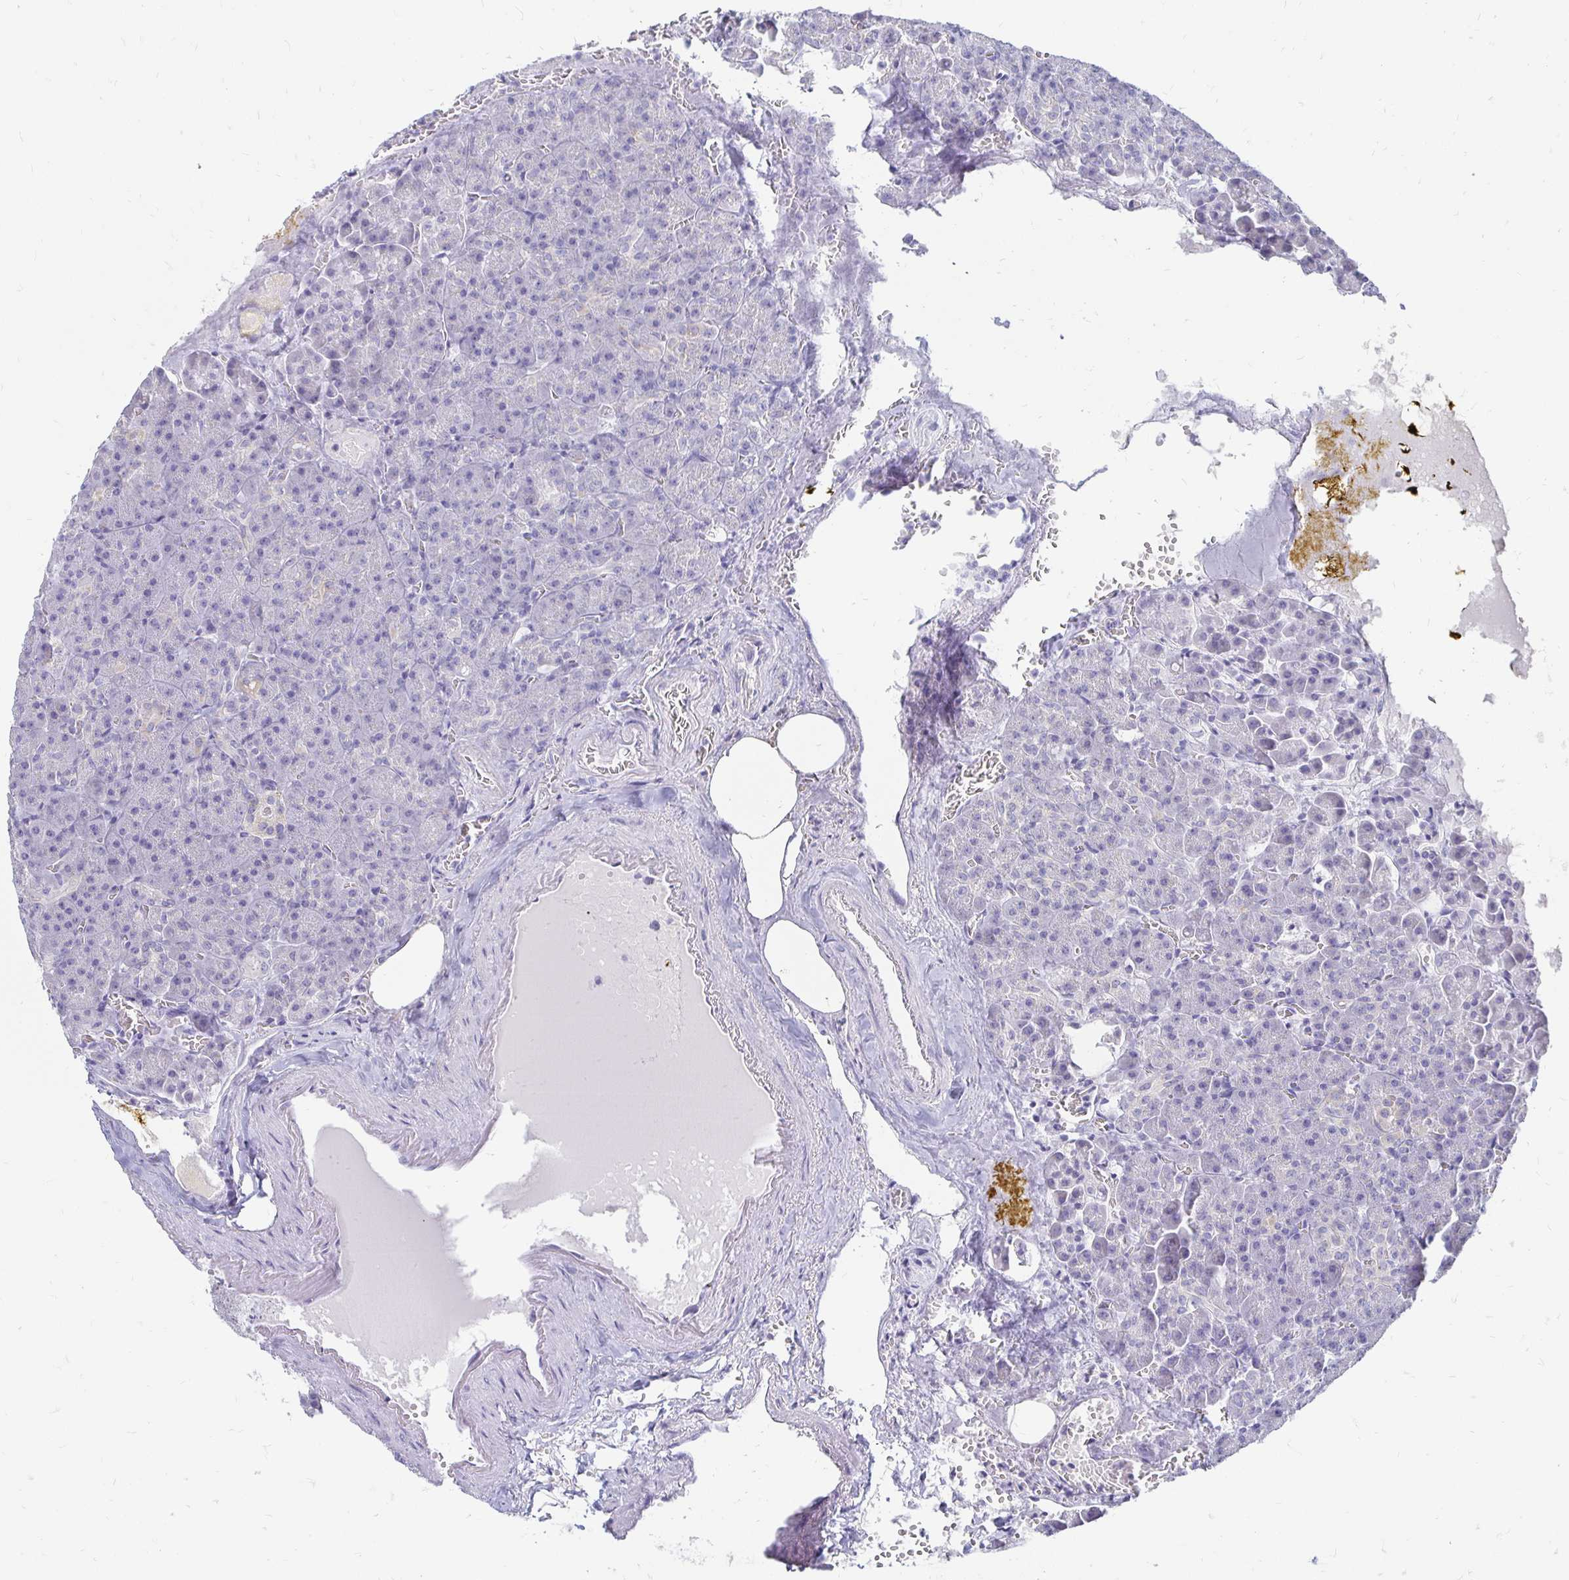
{"staining": {"intensity": "negative", "quantity": "none", "location": "none"}, "tissue": "pancreas", "cell_type": "Exocrine glandular cells", "image_type": "normal", "snomed": [{"axis": "morphology", "description": "Normal tissue, NOS"}, {"axis": "topography", "description": "Pancreas"}], "caption": "Protein analysis of unremarkable pancreas exhibits no significant positivity in exocrine glandular cells.", "gene": "PEG10", "patient": {"sex": "female", "age": 74}}